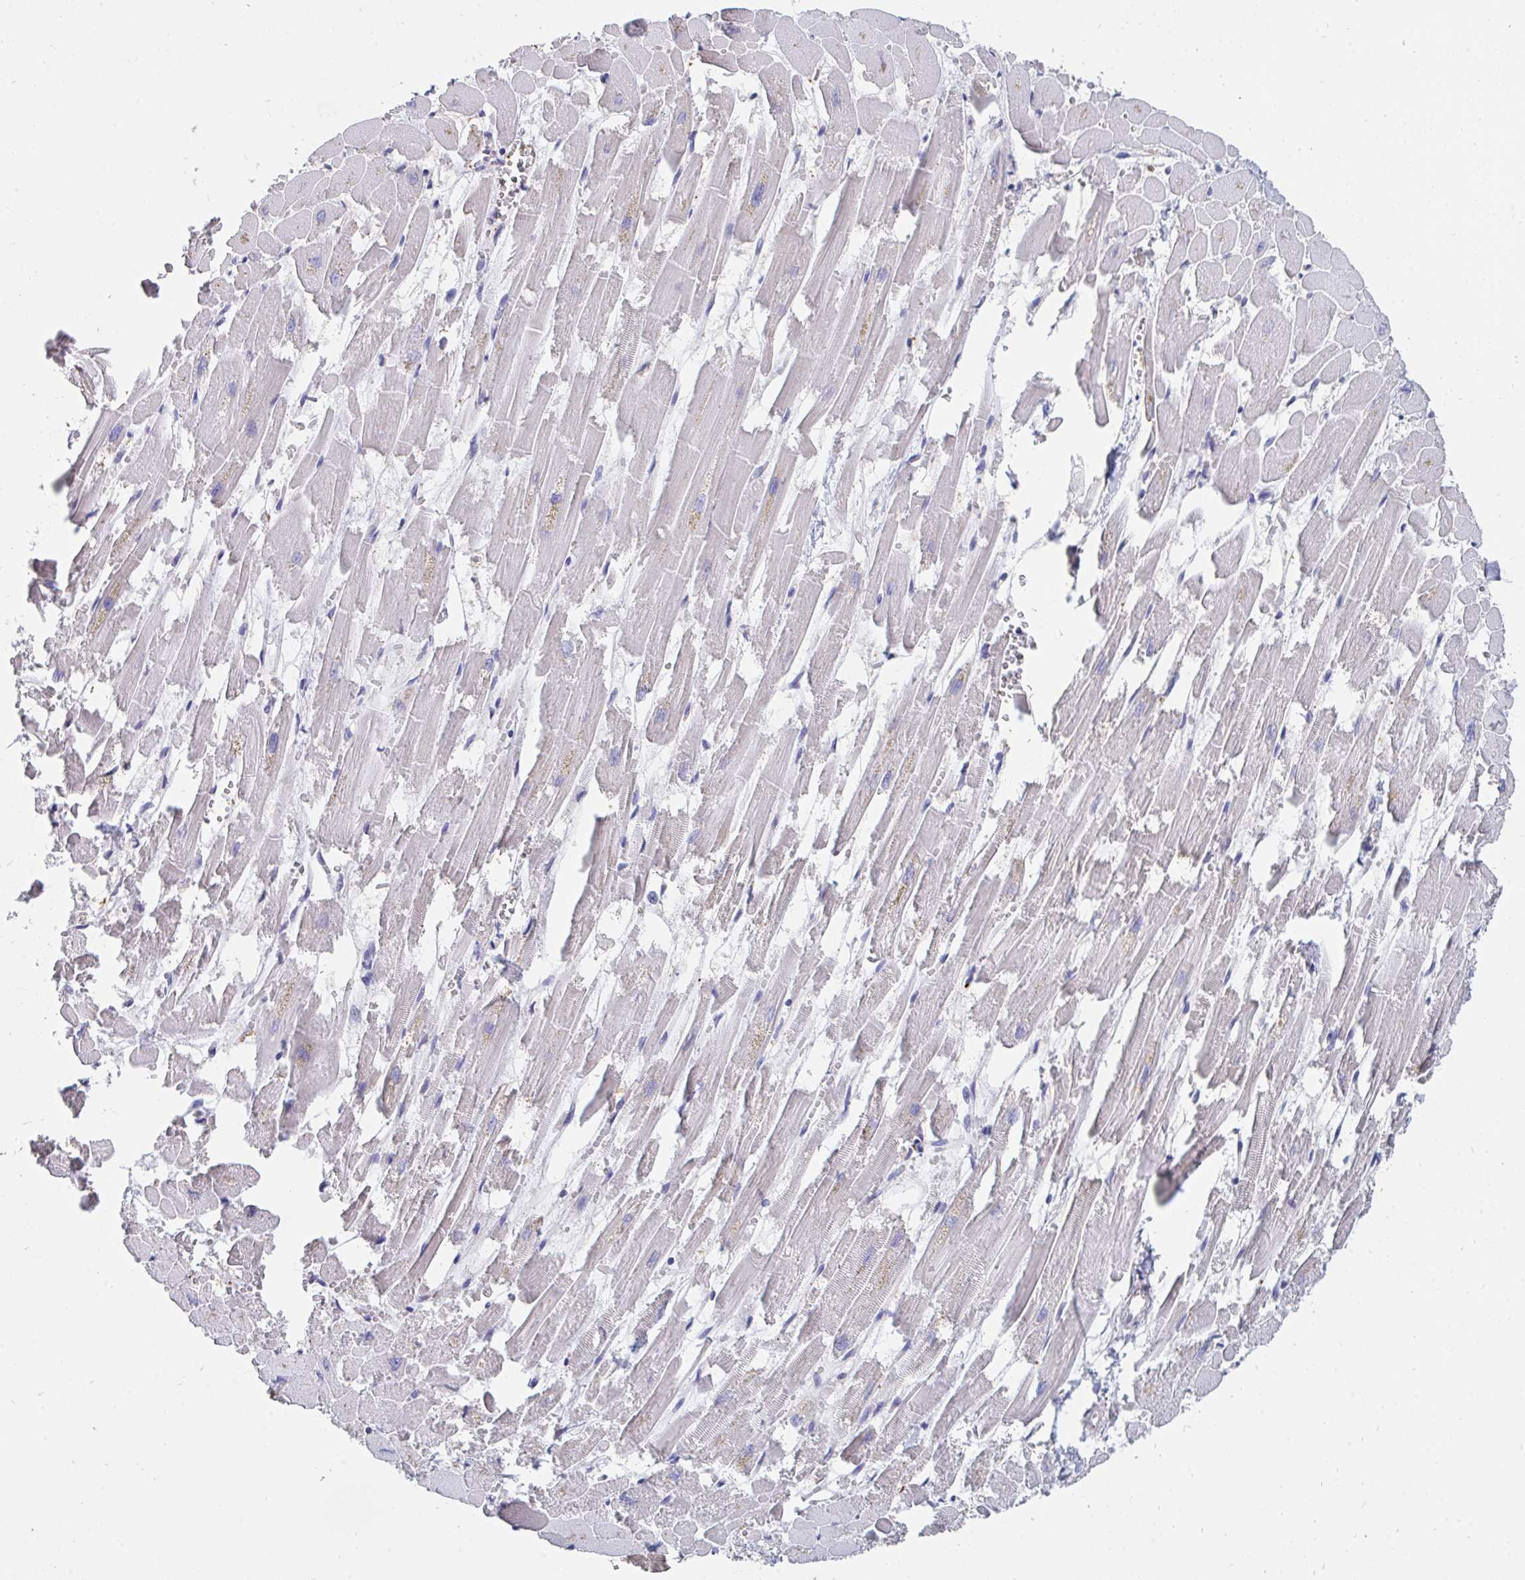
{"staining": {"intensity": "negative", "quantity": "none", "location": "none"}, "tissue": "heart muscle", "cell_type": "Cardiomyocytes", "image_type": "normal", "snomed": [{"axis": "morphology", "description": "Normal tissue, NOS"}, {"axis": "topography", "description": "Heart"}], "caption": "DAB (3,3'-diaminobenzidine) immunohistochemical staining of unremarkable heart muscle exhibits no significant positivity in cardiomyocytes. (DAB (3,3'-diaminobenzidine) immunohistochemistry, high magnification).", "gene": "CFL1", "patient": {"sex": "female", "age": 52}}